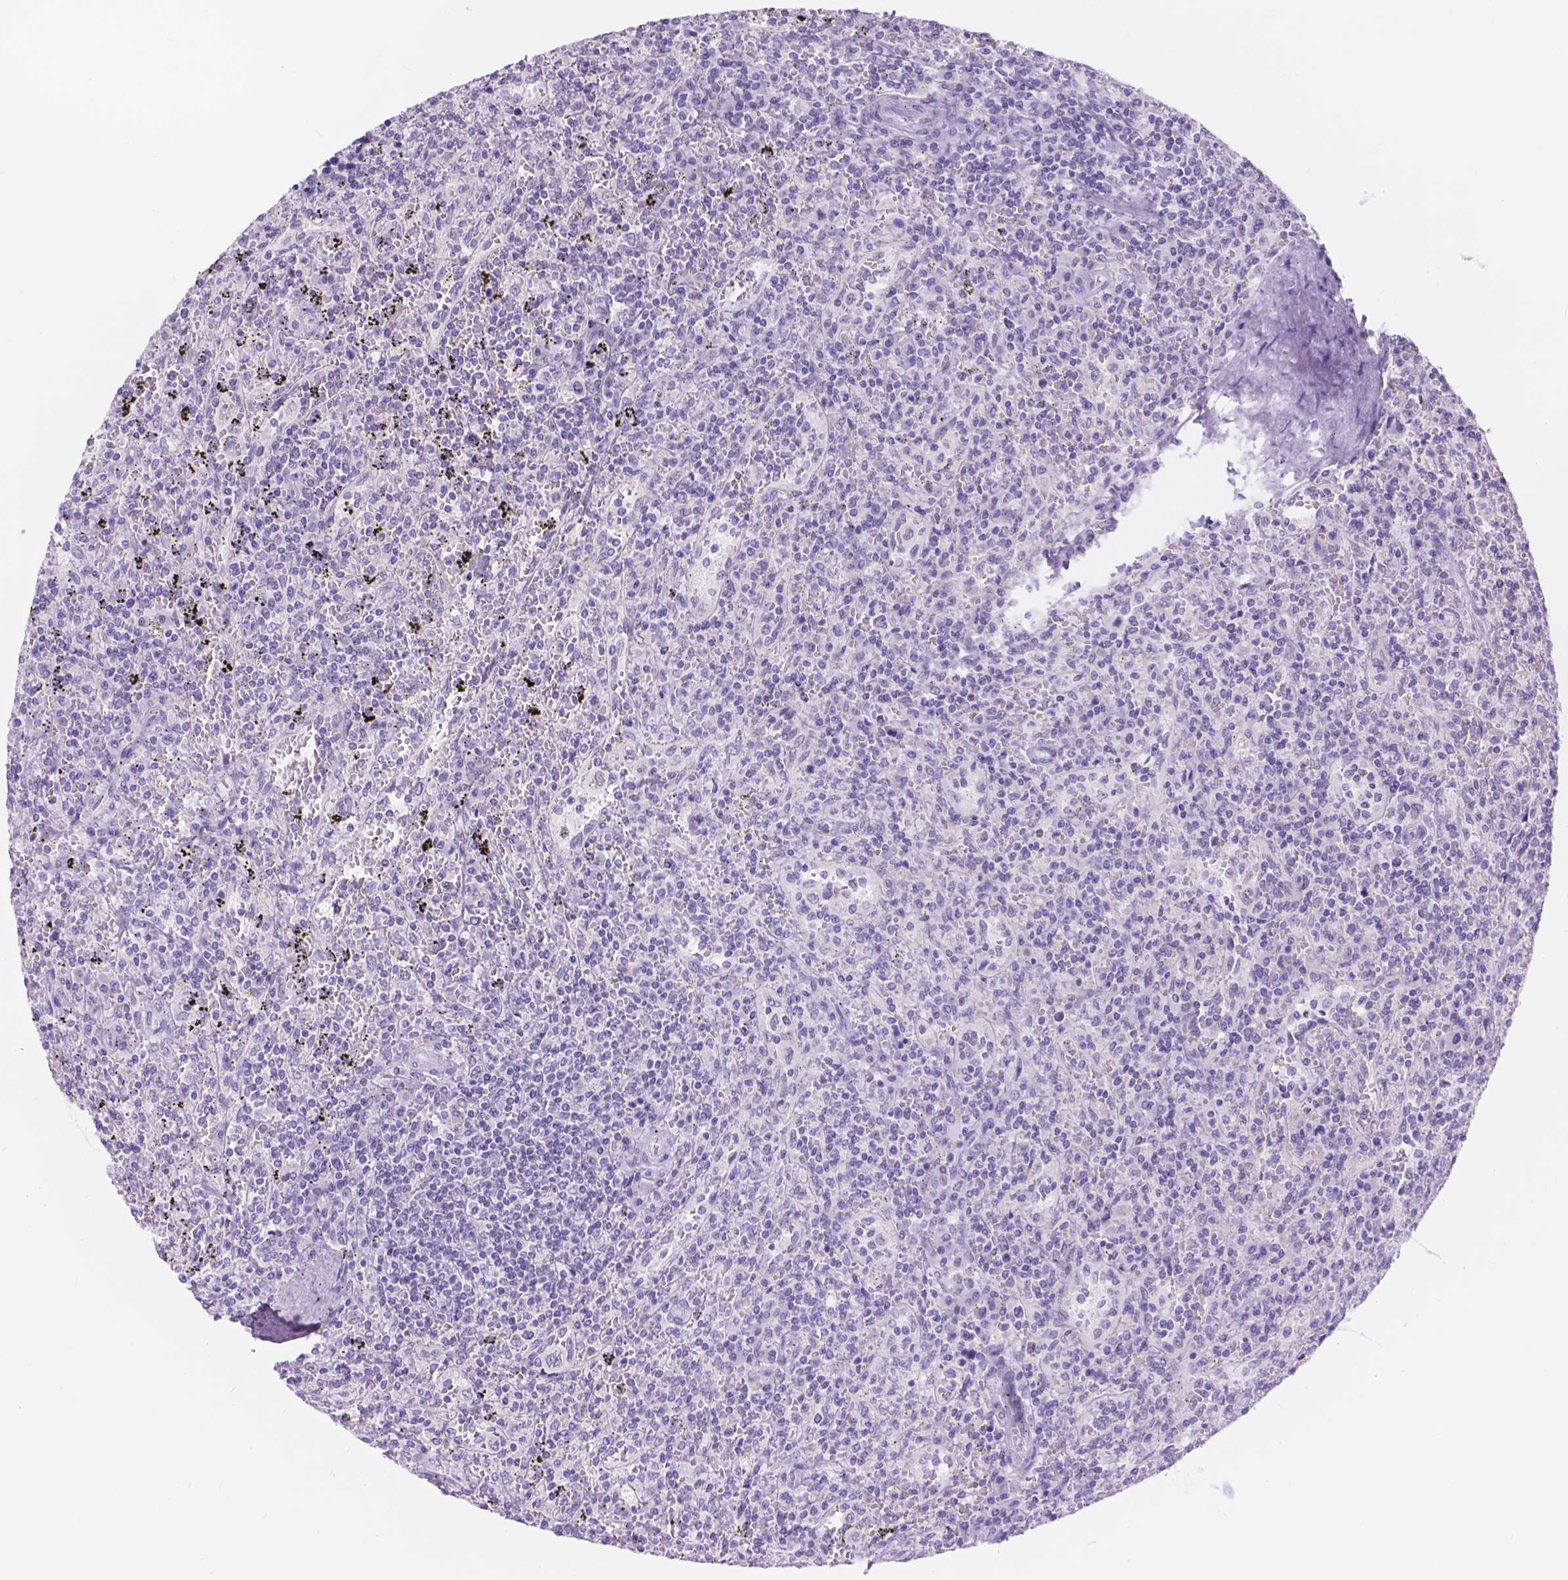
{"staining": {"intensity": "negative", "quantity": "none", "location": "none"}, "tissue": "lymphoma", "cell_type": "Tumor cells", "image_type": "cancer", "snomed": [{"axis": "morphology", "description": "Malignant lymphoma, non-Hodgkin's type, Low grade"}, {"axis": "topography", "description": "Spleen"}], "caption": "This image is of low-grade malignant lymphoma, non-Hodgkin's type stained with immunohistochemistry (IHC) to label a protein in brown with the nuclei are counter-stained blue. There is no positivity in tumor cells.", "gene": "DCC", "patient": {"sex": "male", "age": 62}}